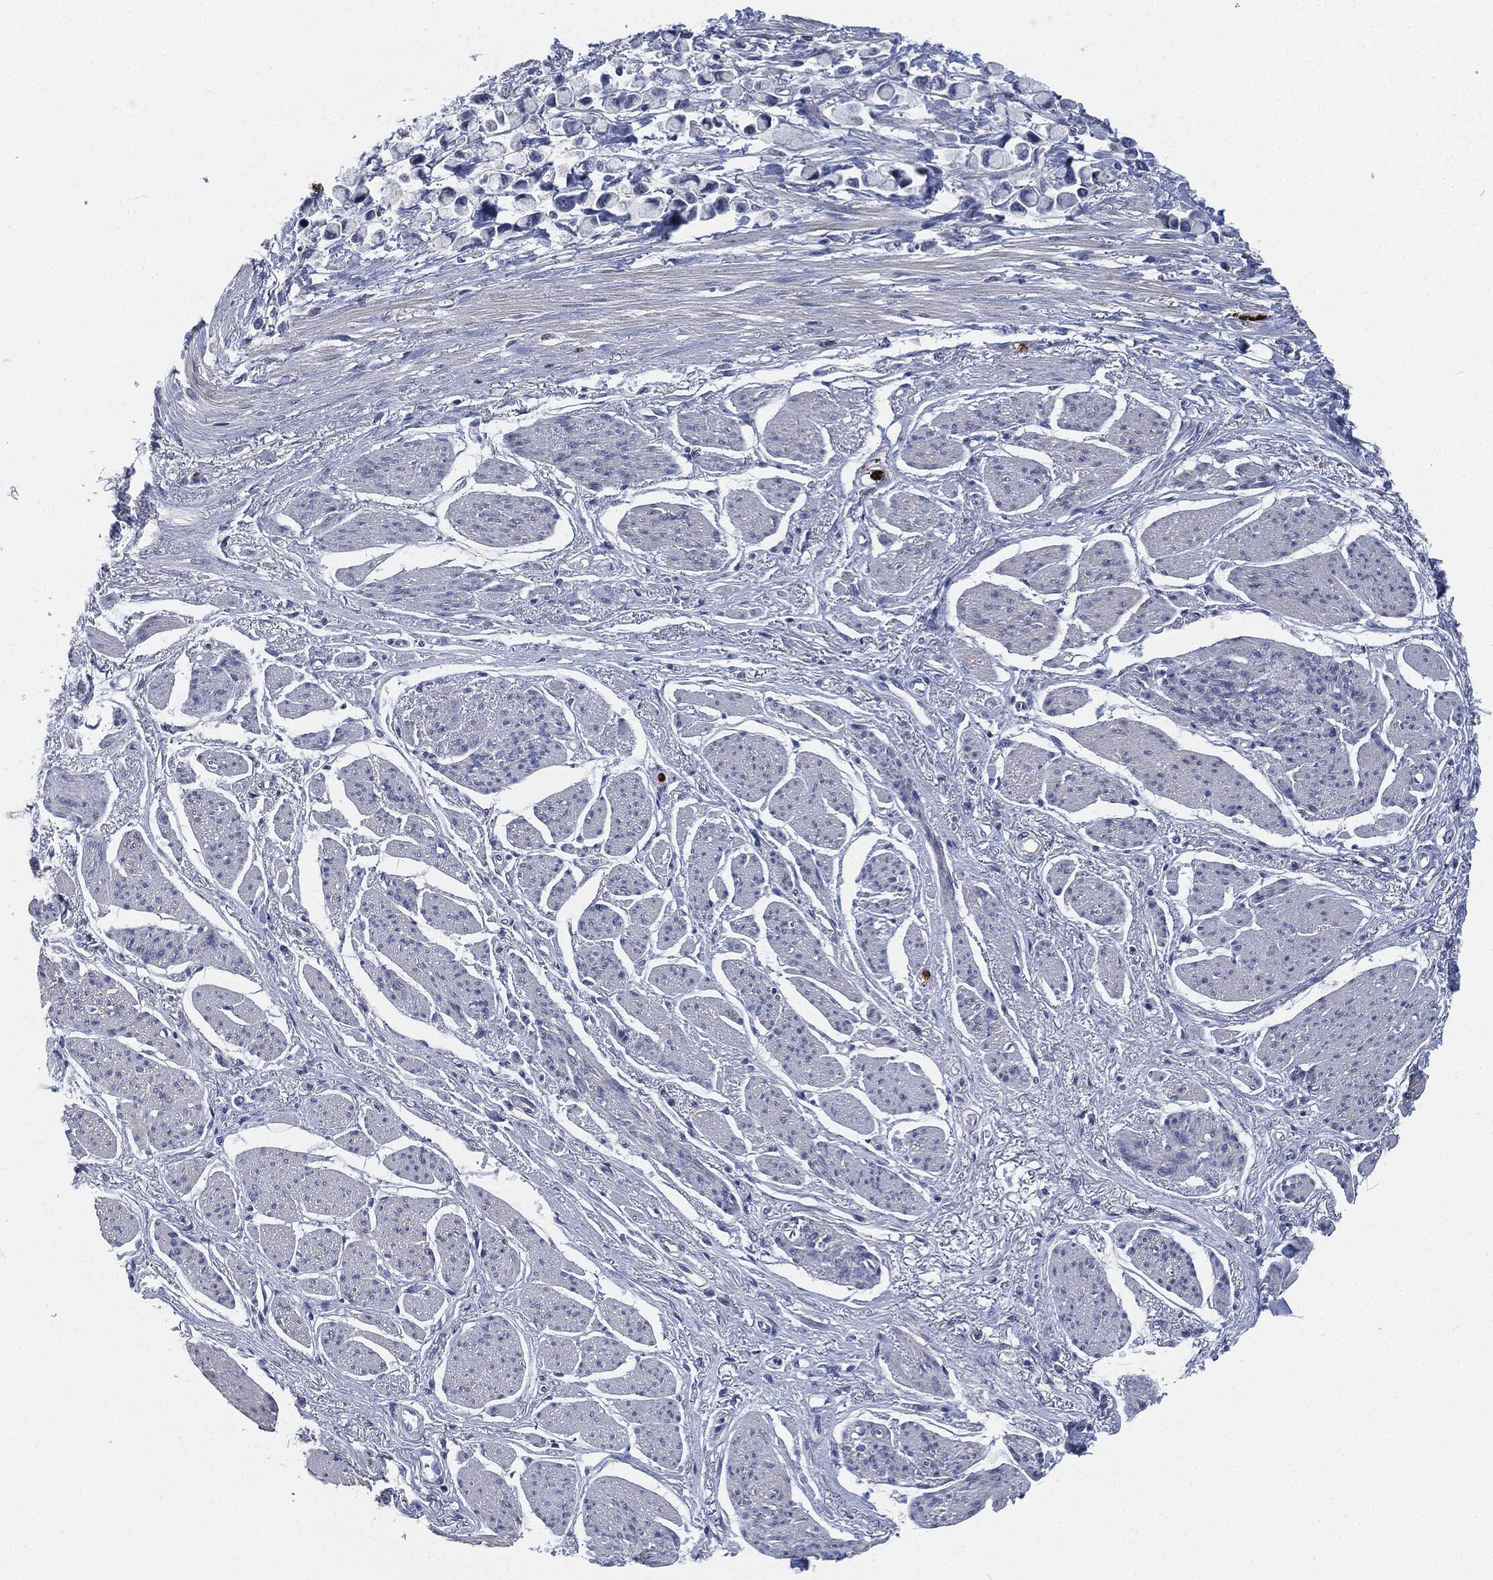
{"staining": {"intensity": "negative", "quantity": "none", "location": "none"}, "tissue": "stomach cancer", "cell_type": "Tumor cells", "image_type": "cancer", "snomed": [{"axis": "morphology", "description": "Adenocarcinoma, NOS"}, {"axis": "topography", "description": "Stomach"}], "caption": "DAB immunohistochemical staining of human stomach cancer (adenocarcinoma) demonstrates no significant staining in tumor cells.", "gene": "MPO", "patient": {"sex": "female", "age": 81}}